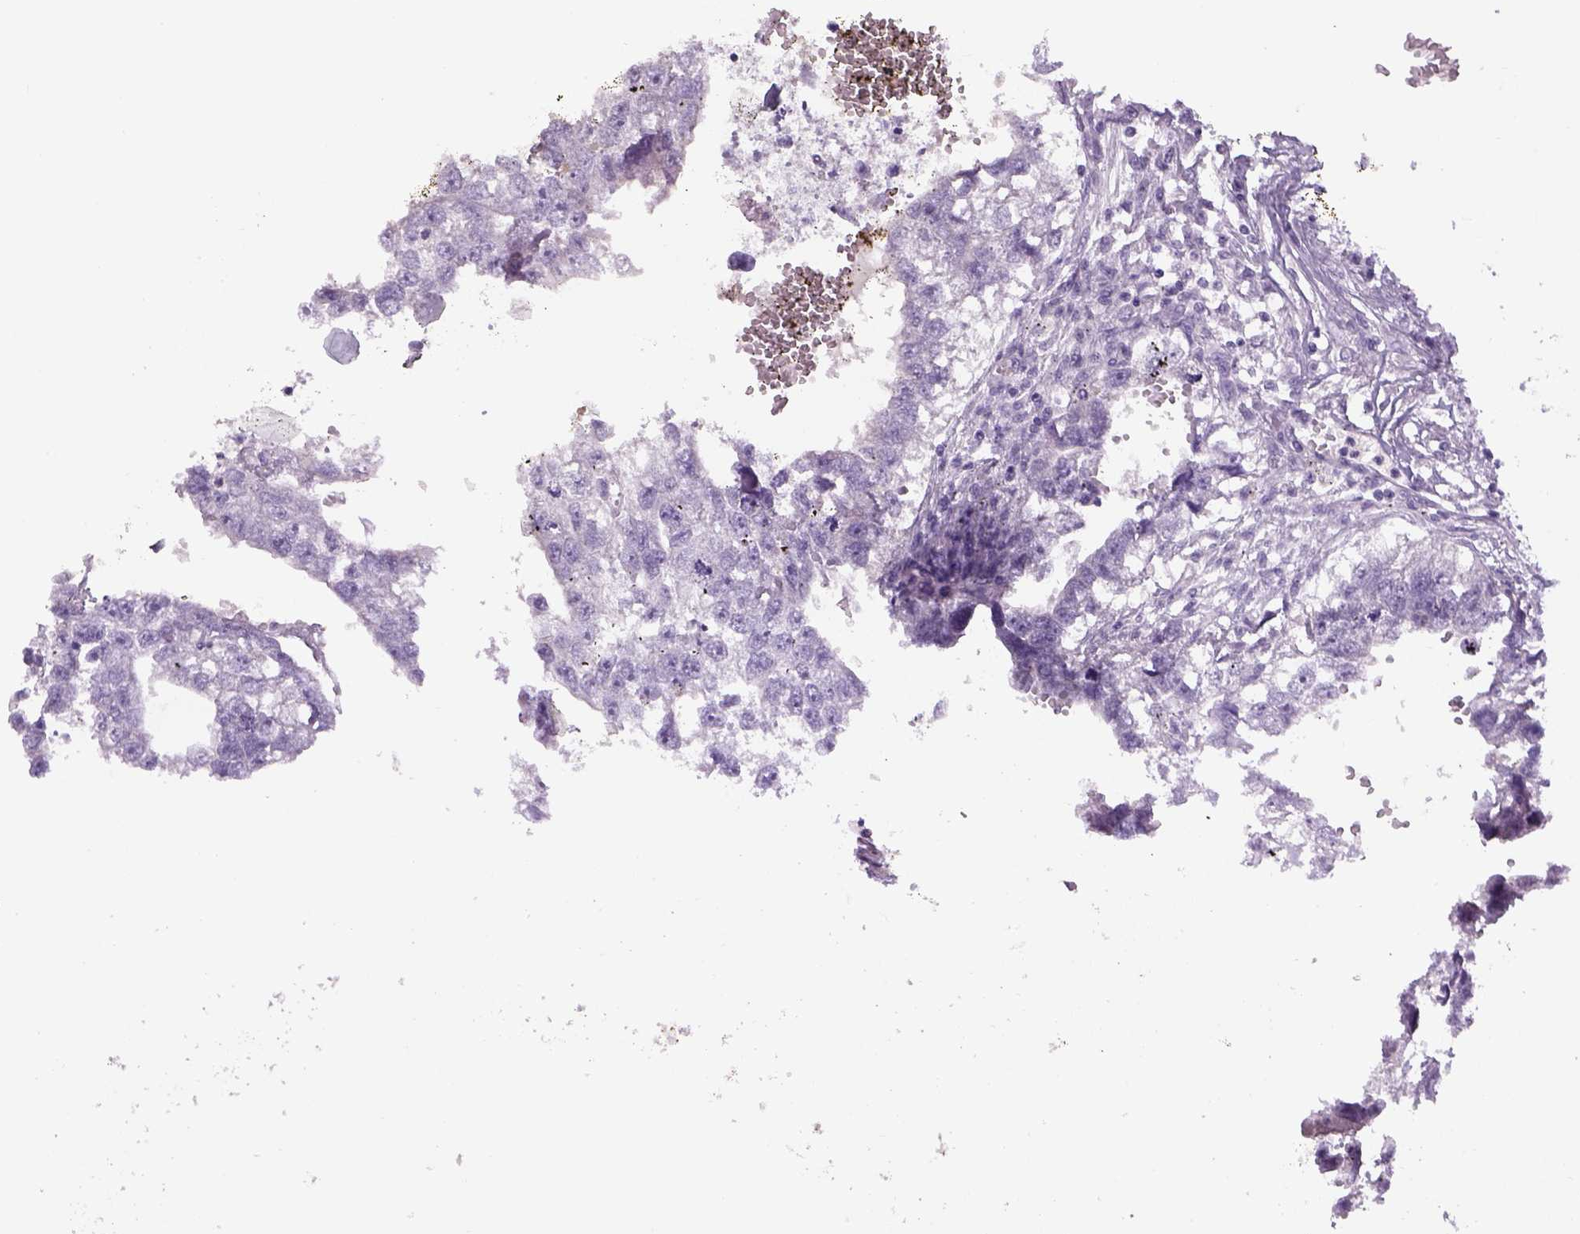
{"staining": {"intensity": "negative", "quantity": "none", "location": "none"}, "tissue": "testis cancer", "cell_type": "Tumor cells", "image_type": "cancer", "snomed": [{"axis": "morphology", "description": "Carcinoma, Embryonal, NOS"}, {"axis": "morphology", "description": "Teratoma, malignant, NOS"}, {"axis": "topography", "description": "Testis"}], "caption": "Immunohistochemical staining of human testis cancer reveals no significant staining in tumor cells. The staining was performed using DAB (3,3'-diaminobenzidine) to visualize the protein expression in brown, while the nuclei were stained in blue with hematoxylin (Magnification: 20x).", "gene": "DBH", "patient": {"sex": "male", "age": 44}}